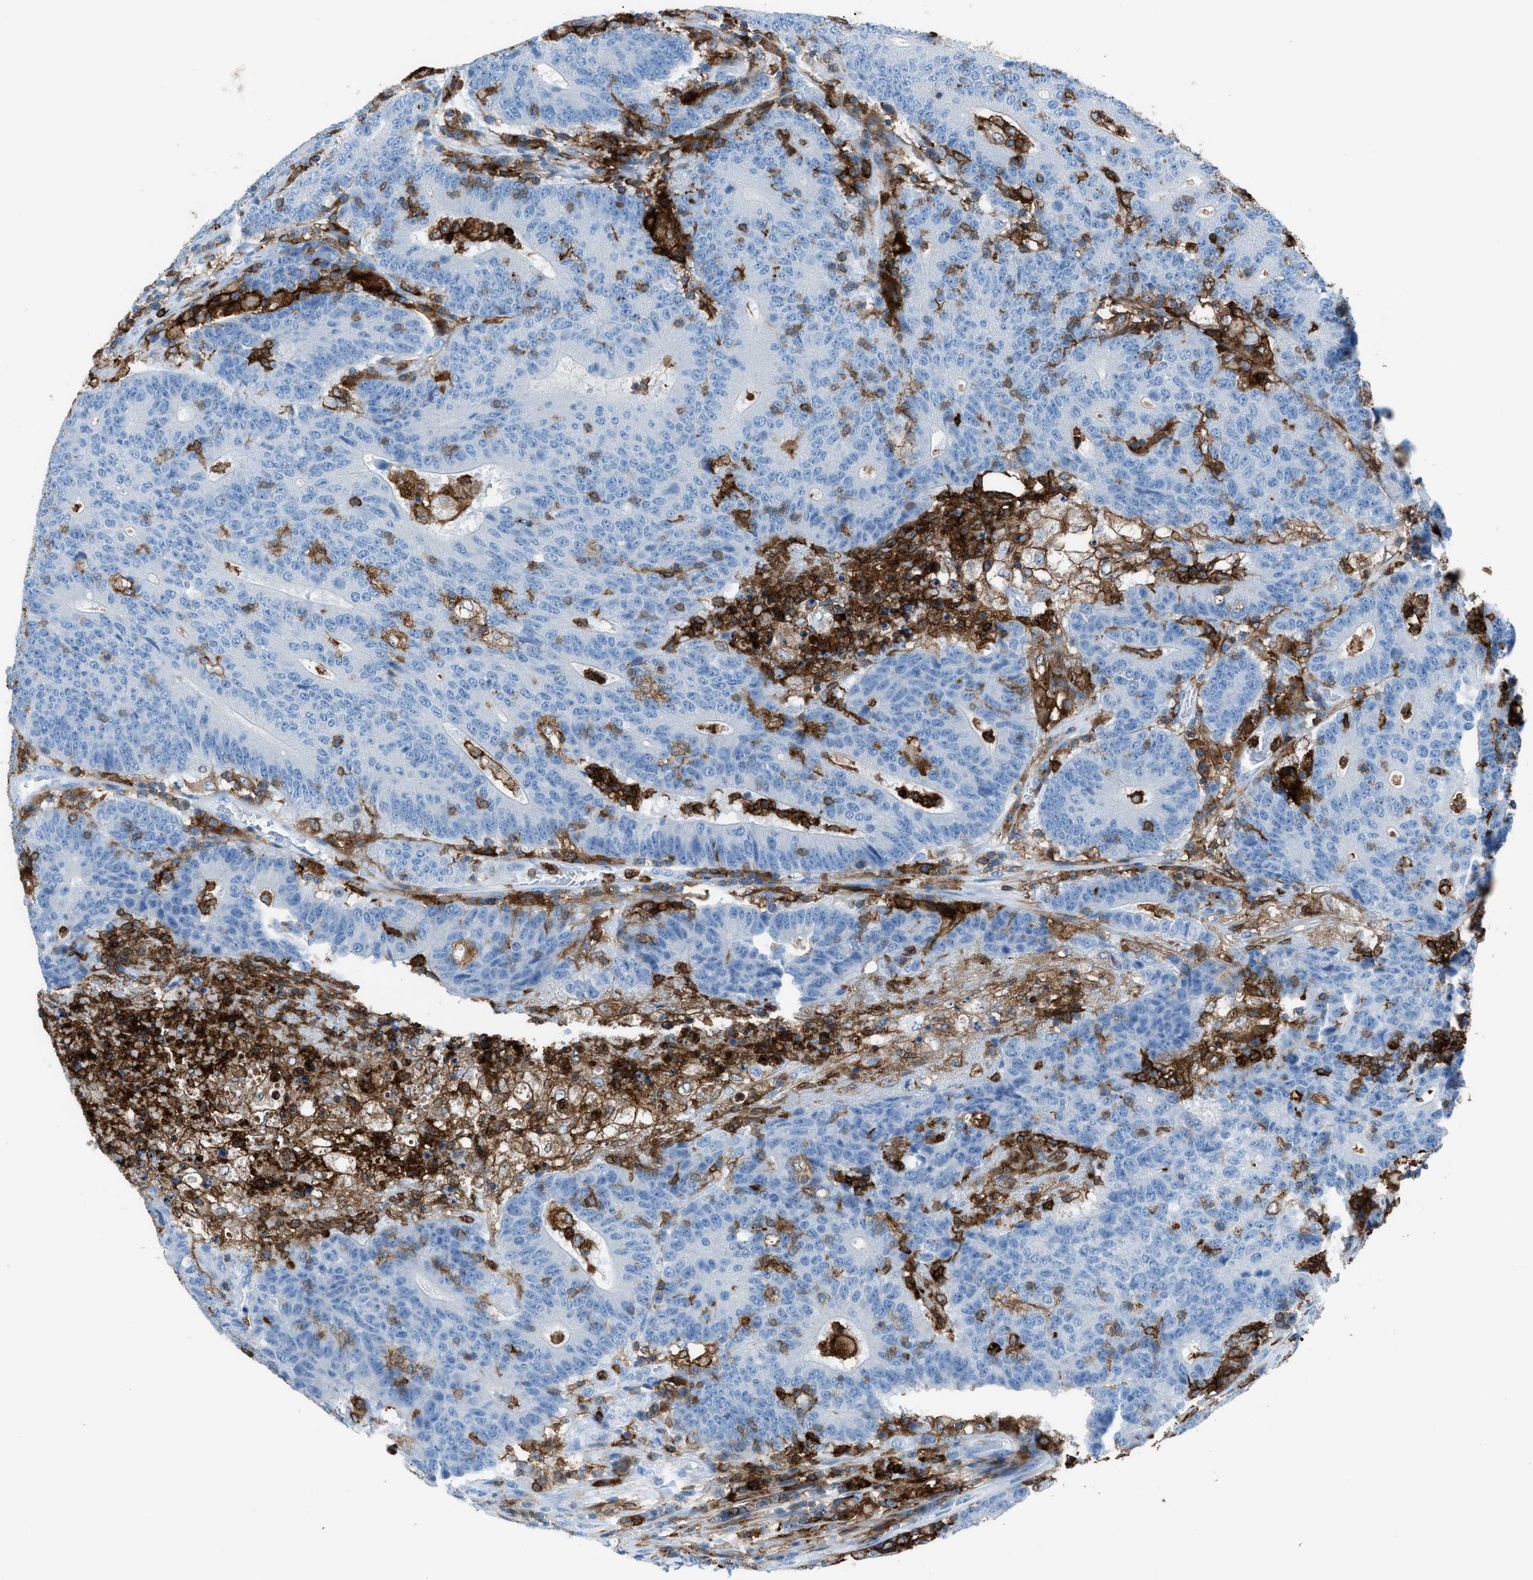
{"staining": {"intensity": "negative", "quantity": "none", "location": "none"}, "tissue": "colorectal cancer", "cell_type": "Tumor cells", "image_type": "cancer", "snomed": [{"axis": "morphology", "description": "Normal tissue, NOS"}, {"axis": "morphology", "description": "Adenocarcinoma, NOS"}, {"axis": "topography", "description": "Colon"}], "caption": "A high-resolution image shows IHC staining of colorectal adenocarcinoma, which exhibits no significant positivity in tumor cells.", "gene": "ITGB2", "patient": {"sex": "female", "age": 75}}